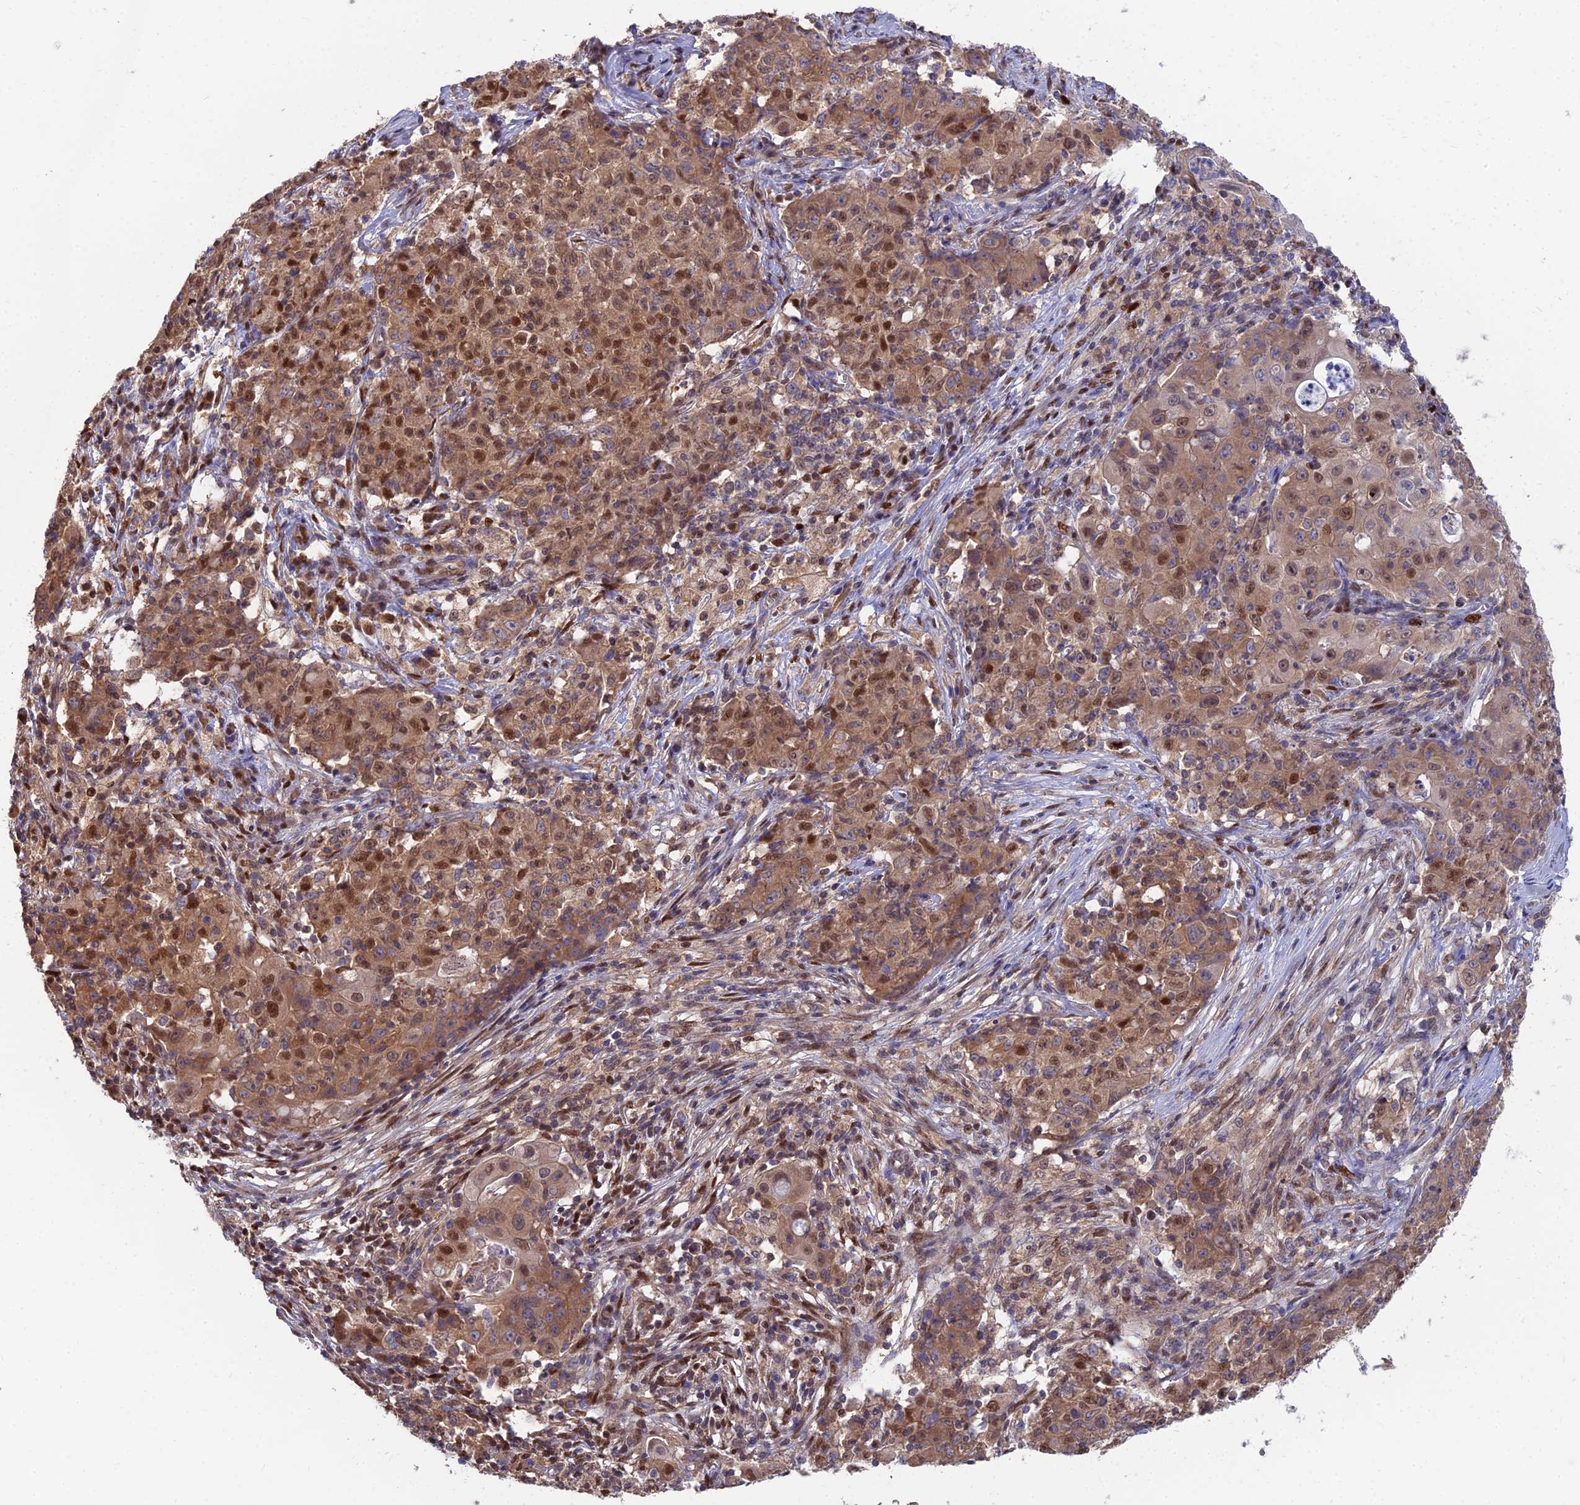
{"staining": {"intensity": "moderate", "quantity": ">75%", "location": "cytoplasmic/membranous,nuclear"}, "tissue": "ovarian cancer", "cell_type": "Tumor cells", "image_type": "cancer", "snomed": [{"axis": "morphology", "description": "Carcinoma, endometroid"}, {"axis": "topography", "description": "Ovary"}], "caption": "The immunohistochemical stain highlights moderate cytoplasmic/membranous and nuclear positivity in tumor cells of ovarian endometroid carcinoma tissue.", "gene": "DNPEP", "patient": {"sex": "female", "age": 42}}